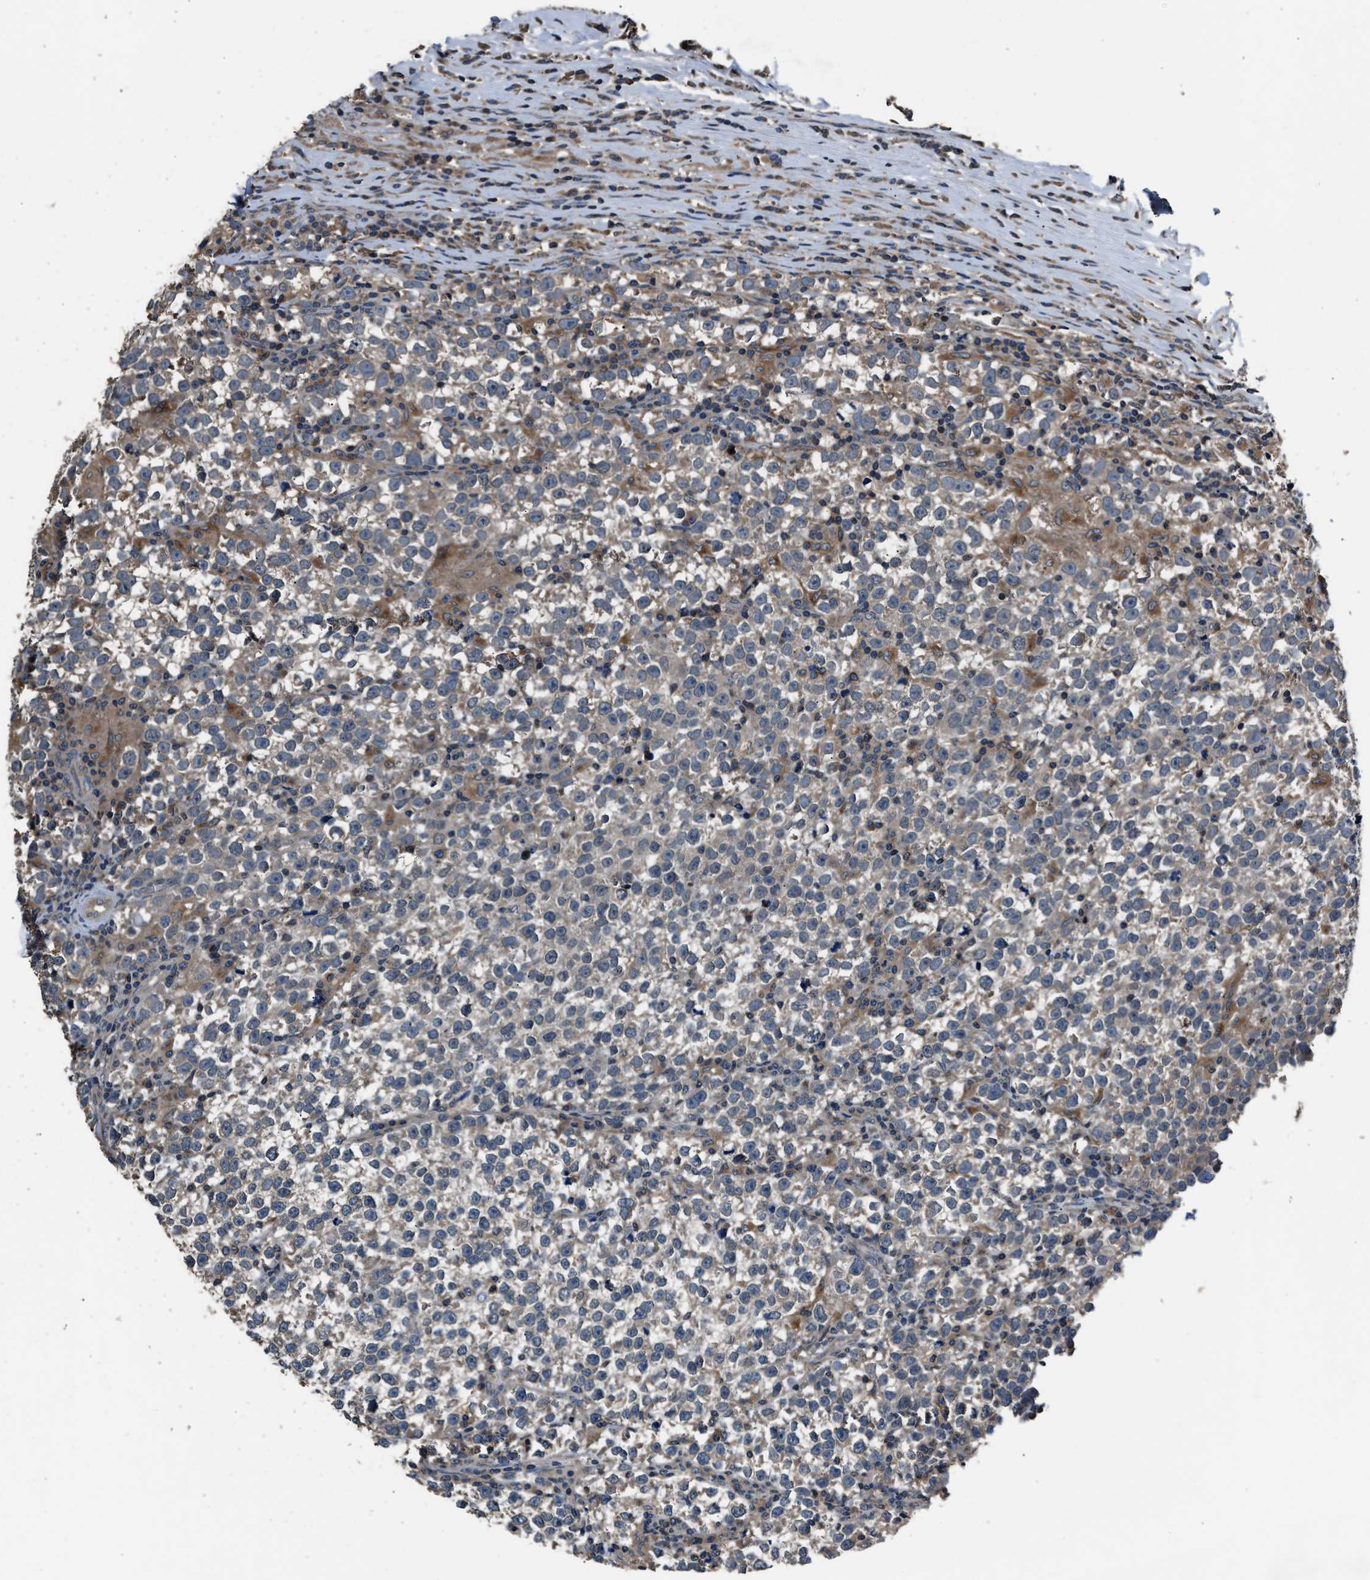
{"staining": {"intensity": "weak", "quantity": "<25%", "location": "cytoplasmic/membranous"}, "tissue": "testis cancer", "cell_type": "Tumor cells", "image_type": "cancer", "snomed": [{"axis": "morphology", "description": "Normal tissue, NOS"}, {"axis": "morphology", "description": "Seminoma, NOS"}, {"axis": "topography", "description": "Testis"}], "caption": "Tumor cells show no significant protein positivity in testis cancer (seminoma).", "gene": "TNRC18", "patient": {"sex": "male", "age": 43}}